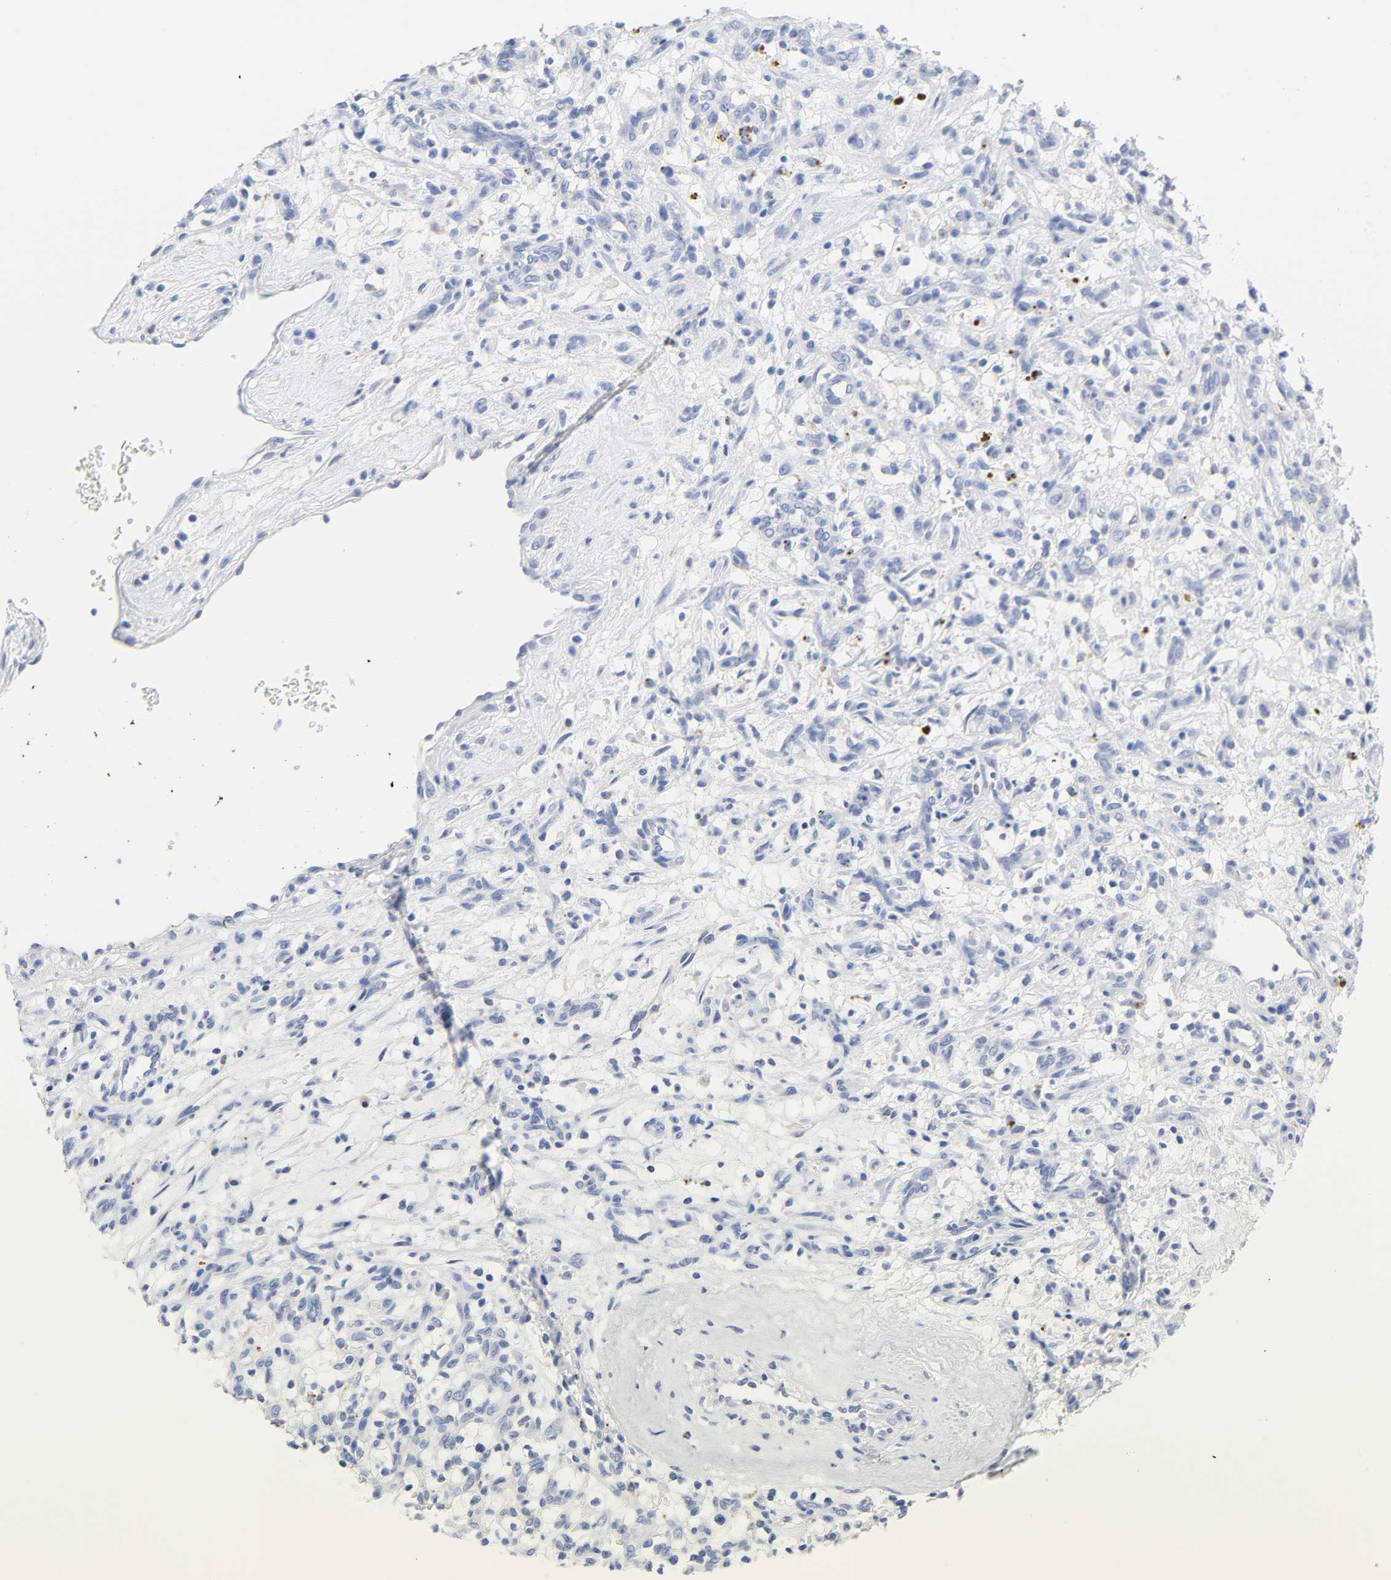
{"staining": {"intensity": "negative", "quantity": "none", "location": "none"}, "tissue": "renal cancer", "cell_type": "Tumor cells", "image_type": "cancer", "snomed": [{"axis": "morphology", "description": "Adenocarcinoma, NOS"}, {"axis": "topography", "description": "Kidney"}], "caption": "Micrograph shows no protein positivity in tumor cells of renal cancer tissue. Brightfield microscopy of immunohistochemistry stained with DAB (3,3'-diaminobenzidine) (brown) and hematoxylin (blue), captured at high magnification.", "gene": "PLP1", "patient": {"sex": "female", "age": 57}}